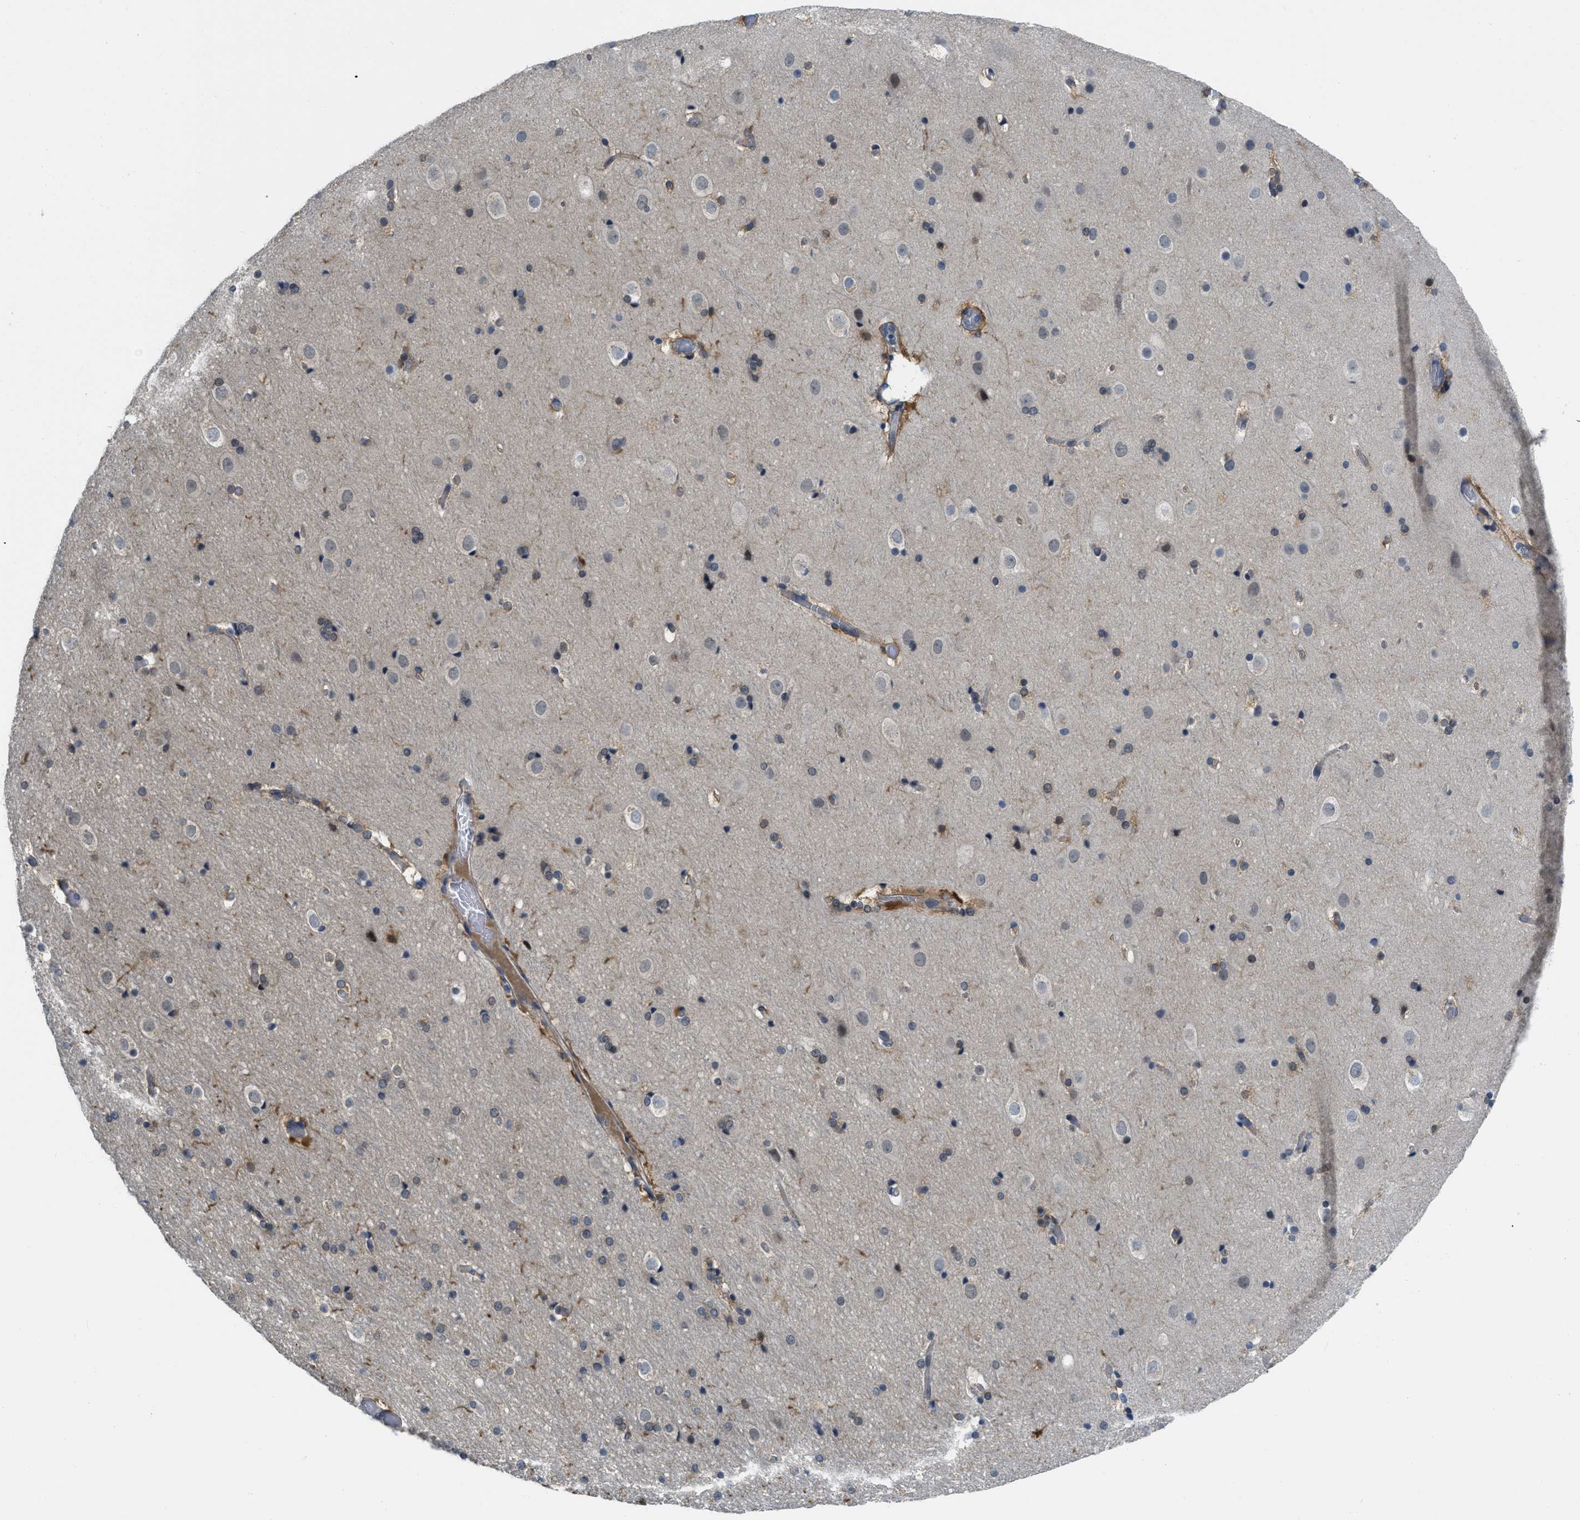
{"staining": {"intensity": "weak", "quantity": ">75%", "location": "cytoplasmic/membranous"}, "tissue": "cerebral cortex", "cell_type": "Endothelial cells", "image_type": "normal", "snomed": [{"axis": "morphology", "description": "Normal tissue, NOS"}, {"axis": "topography", "description": "Cerebral cortex"}], "caption": "Protein analysis of unremarkable cerebral cortex demonstrates weak cytoplasmic/membranous positivity in approximately >75% of endothelial cells. The staining was performed using DAB to visualize the protein expression in brown, while the nuclei were stained in blue with hematoxylin (Magnification: 20x).", "gene": "TNFAIP1", "patient": {"sex": "male", "age": 57}}